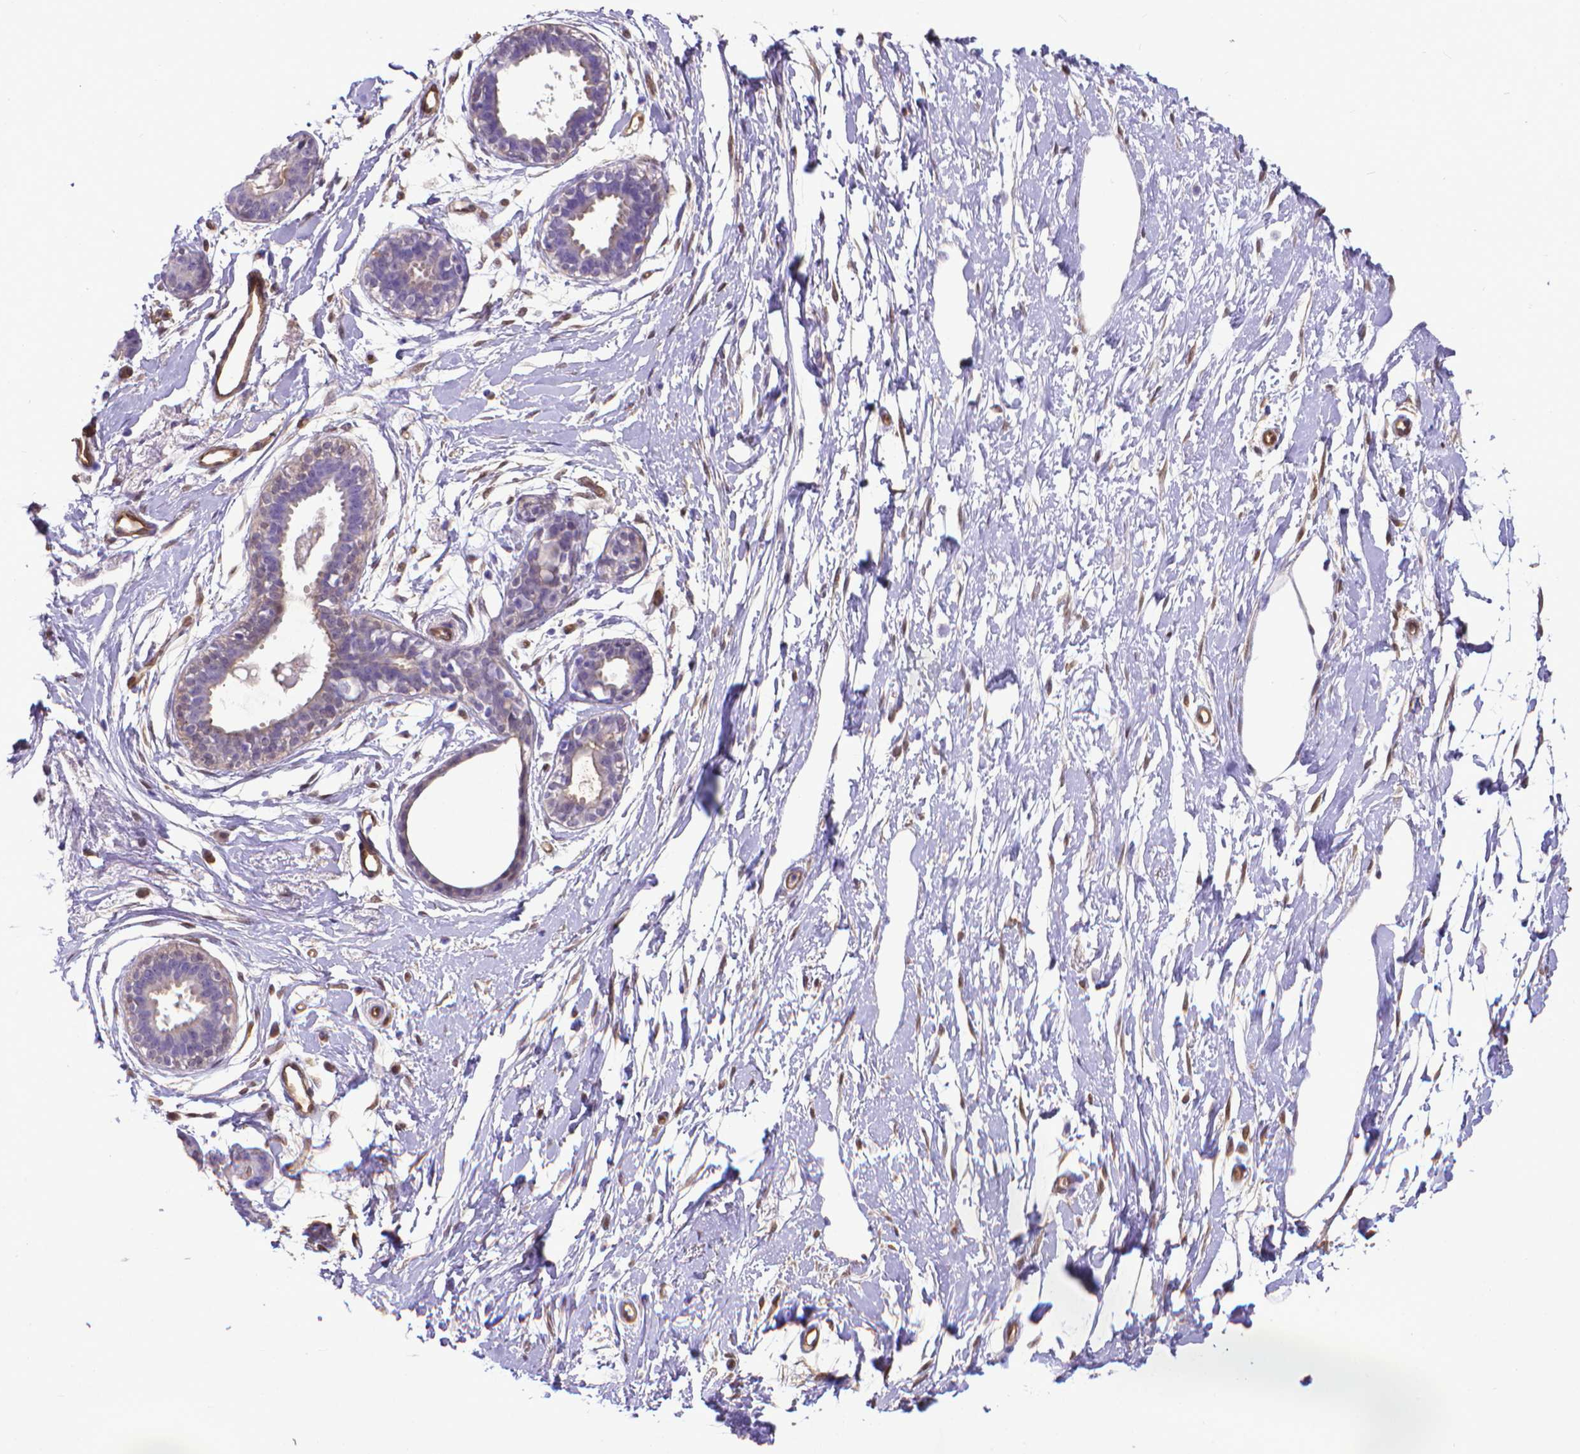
{"staining": {"intensity": "moderate", "quantity": "<25%", "location": "cytoplasmic/membranous"}, "tissue": "breast", "cell_type": "Adipocytes", "image_type": "normal", "snomed": [{"axis": "morphology", "description": "Normal tissue, NOS"}, {"axis": "topography", "description": "Breast"}], "caption": "IHC image of unremarkable breast stained for a protein (brown), which shows low levels of moderate cytoplasmic/membranous expression in about <25% of adipocytes.", "gene": "CLIC4", "patient": {"sex": "female", "age": 49}}